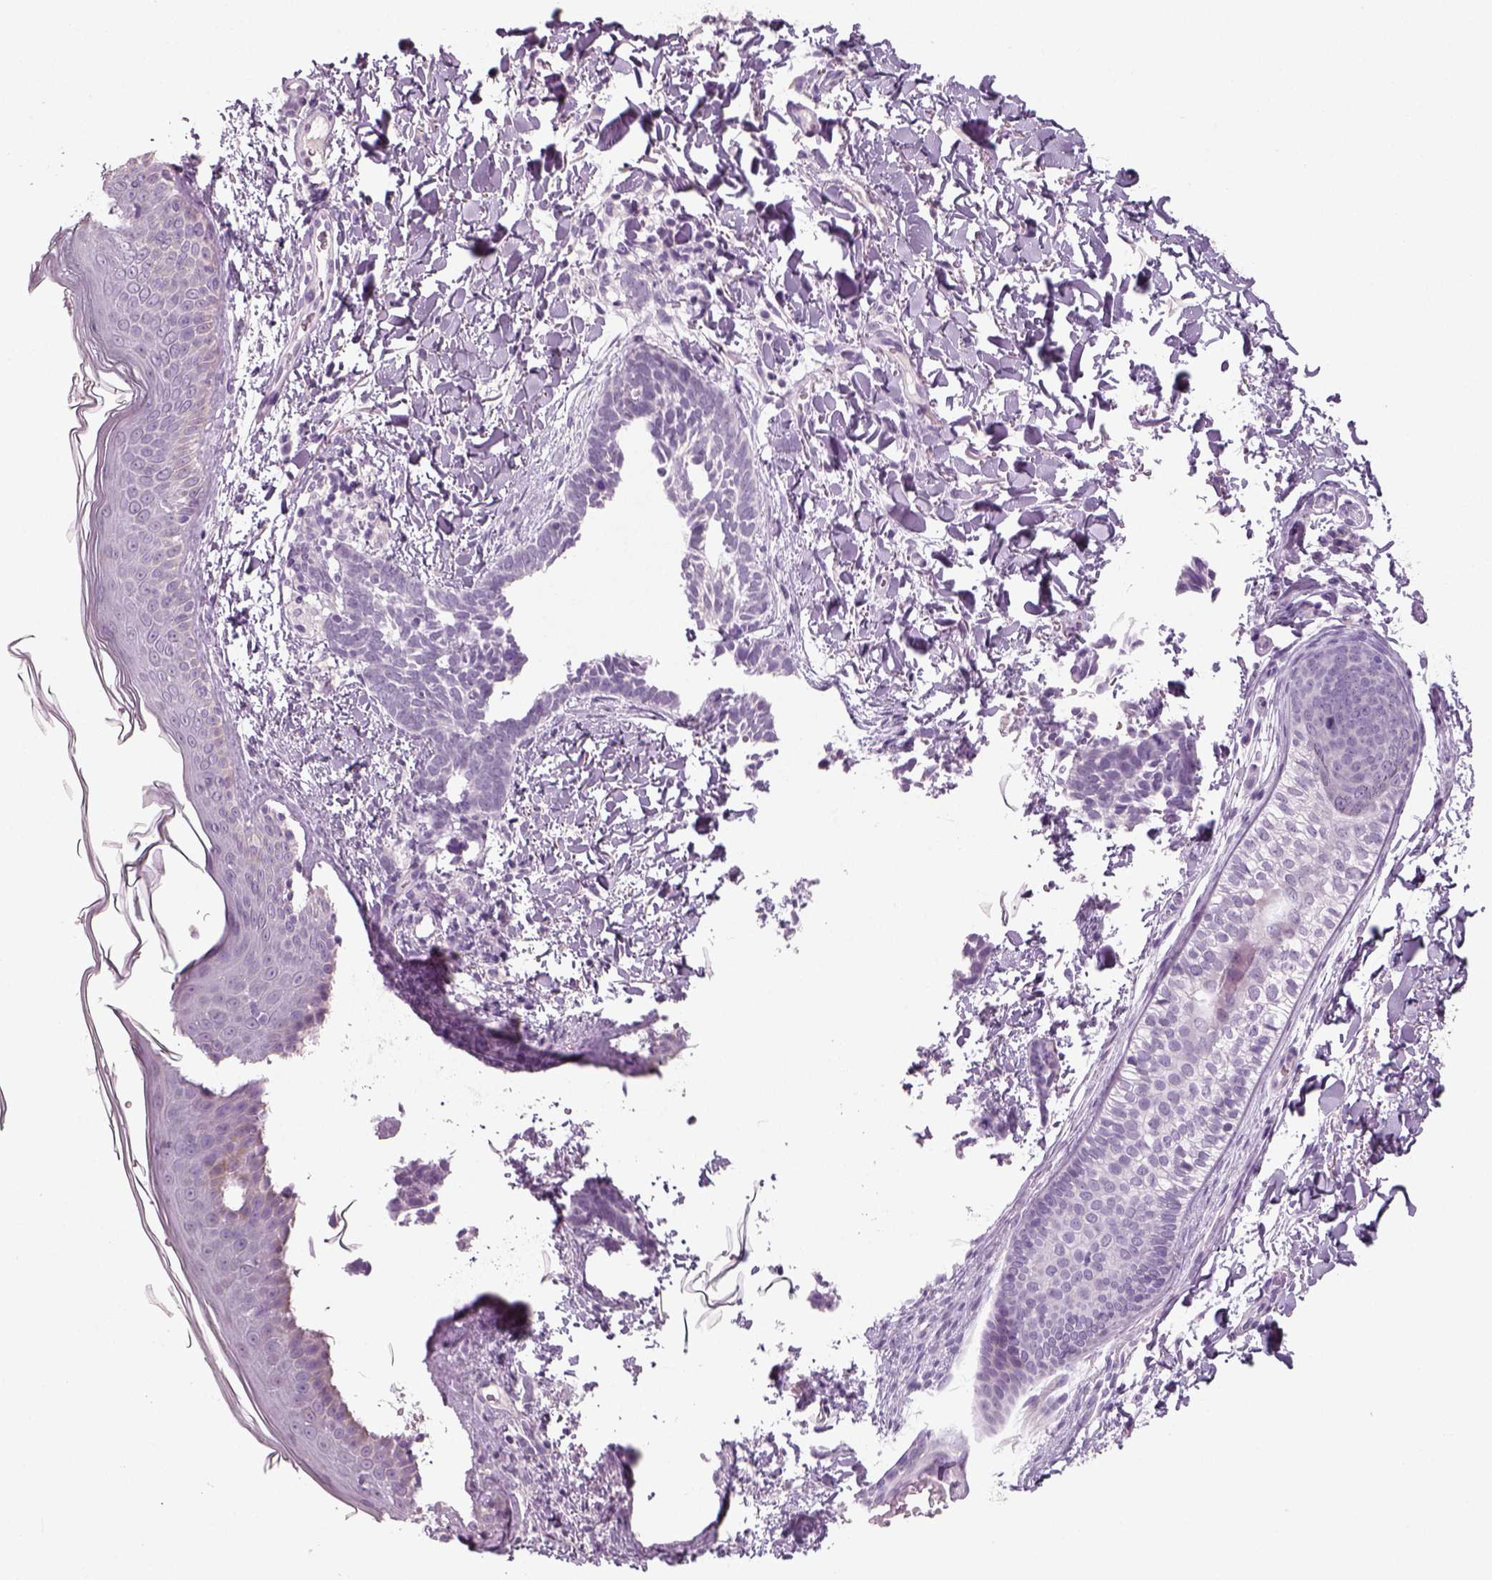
{"staining": {"intensity": "negative", "quantity": "none", "location": "none"}, "tissue": "skin cancer", "cell_type": "Tumor cells", "image_type": "cancer", "snomed": [{"axis": "morphology", "description": "Normal tissue, NOS"}, {"axis": "morphology", "description": "Basal cell carcinoma"}, {"axis": "topography", "description": "Skin"}], "caption": "Photomicrograph shows no protein positivity in tumor cells of skin cancer (basal cell carcinoma) tissue.", "gene": "SLC6A2", "patient": {"sex": "male", "age": 46}}